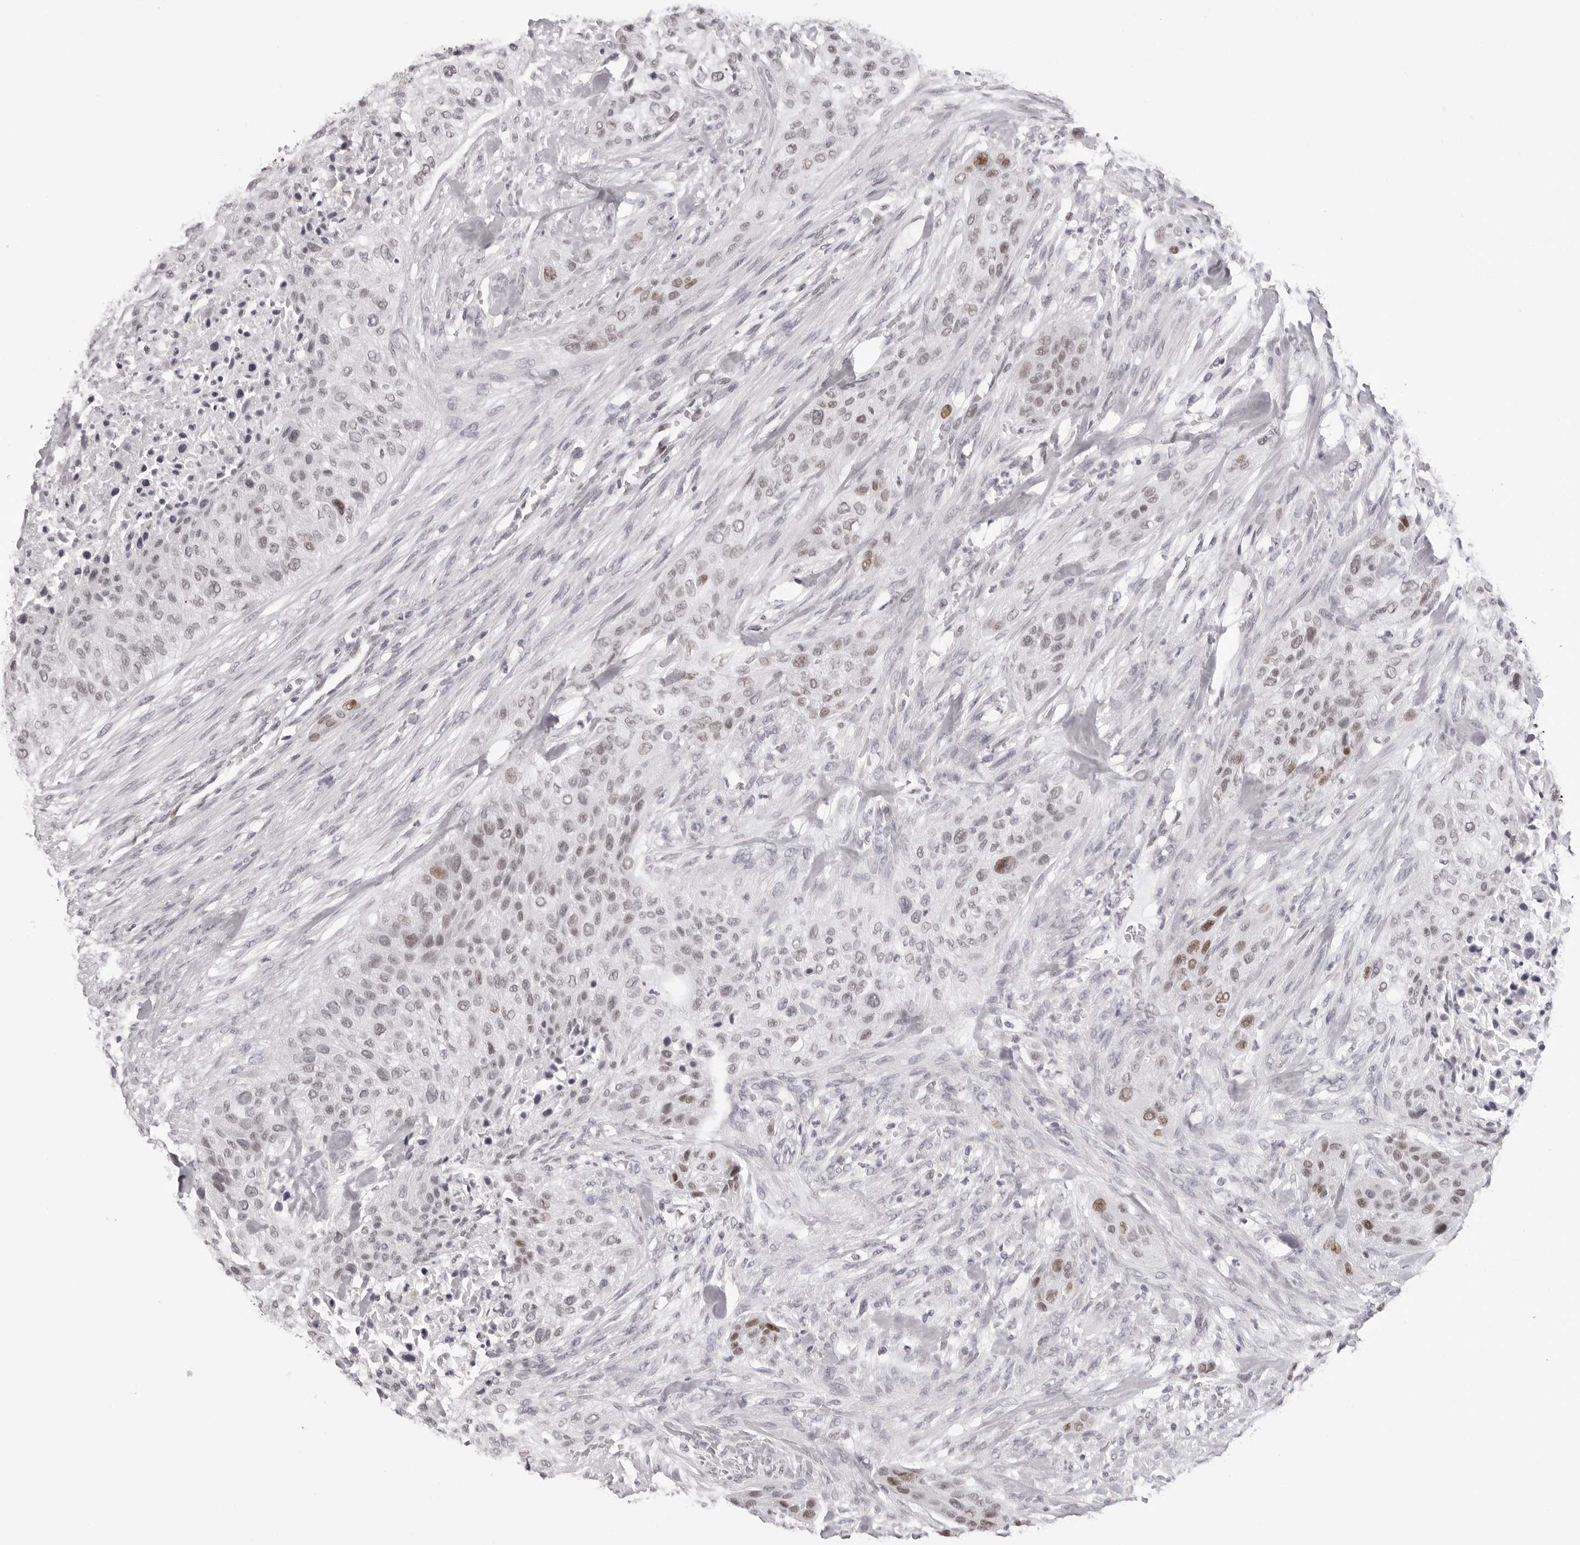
{"staining": {"intensity": "moderate", "quantity": "25%-75%", "location": "nuclear"}, "tissue": "urothelial cancer", "cell_type": "Tumor cells", "image_type": "cancer", "snomed": [{"axis": "morphology", "description": "Urothelial carcinoma, High grade"}, {"axis": "topography", "description": "Urinary bladder"}], "caption": "An image showing moderate nuclear staining in approximately 25%-75% of tumor cells in urothelial carcinoma (high-grade), as visualized by brown immunohistochemical staining.", "gene": "MAFK", "patient": {"sex": "male", "age": 35}}